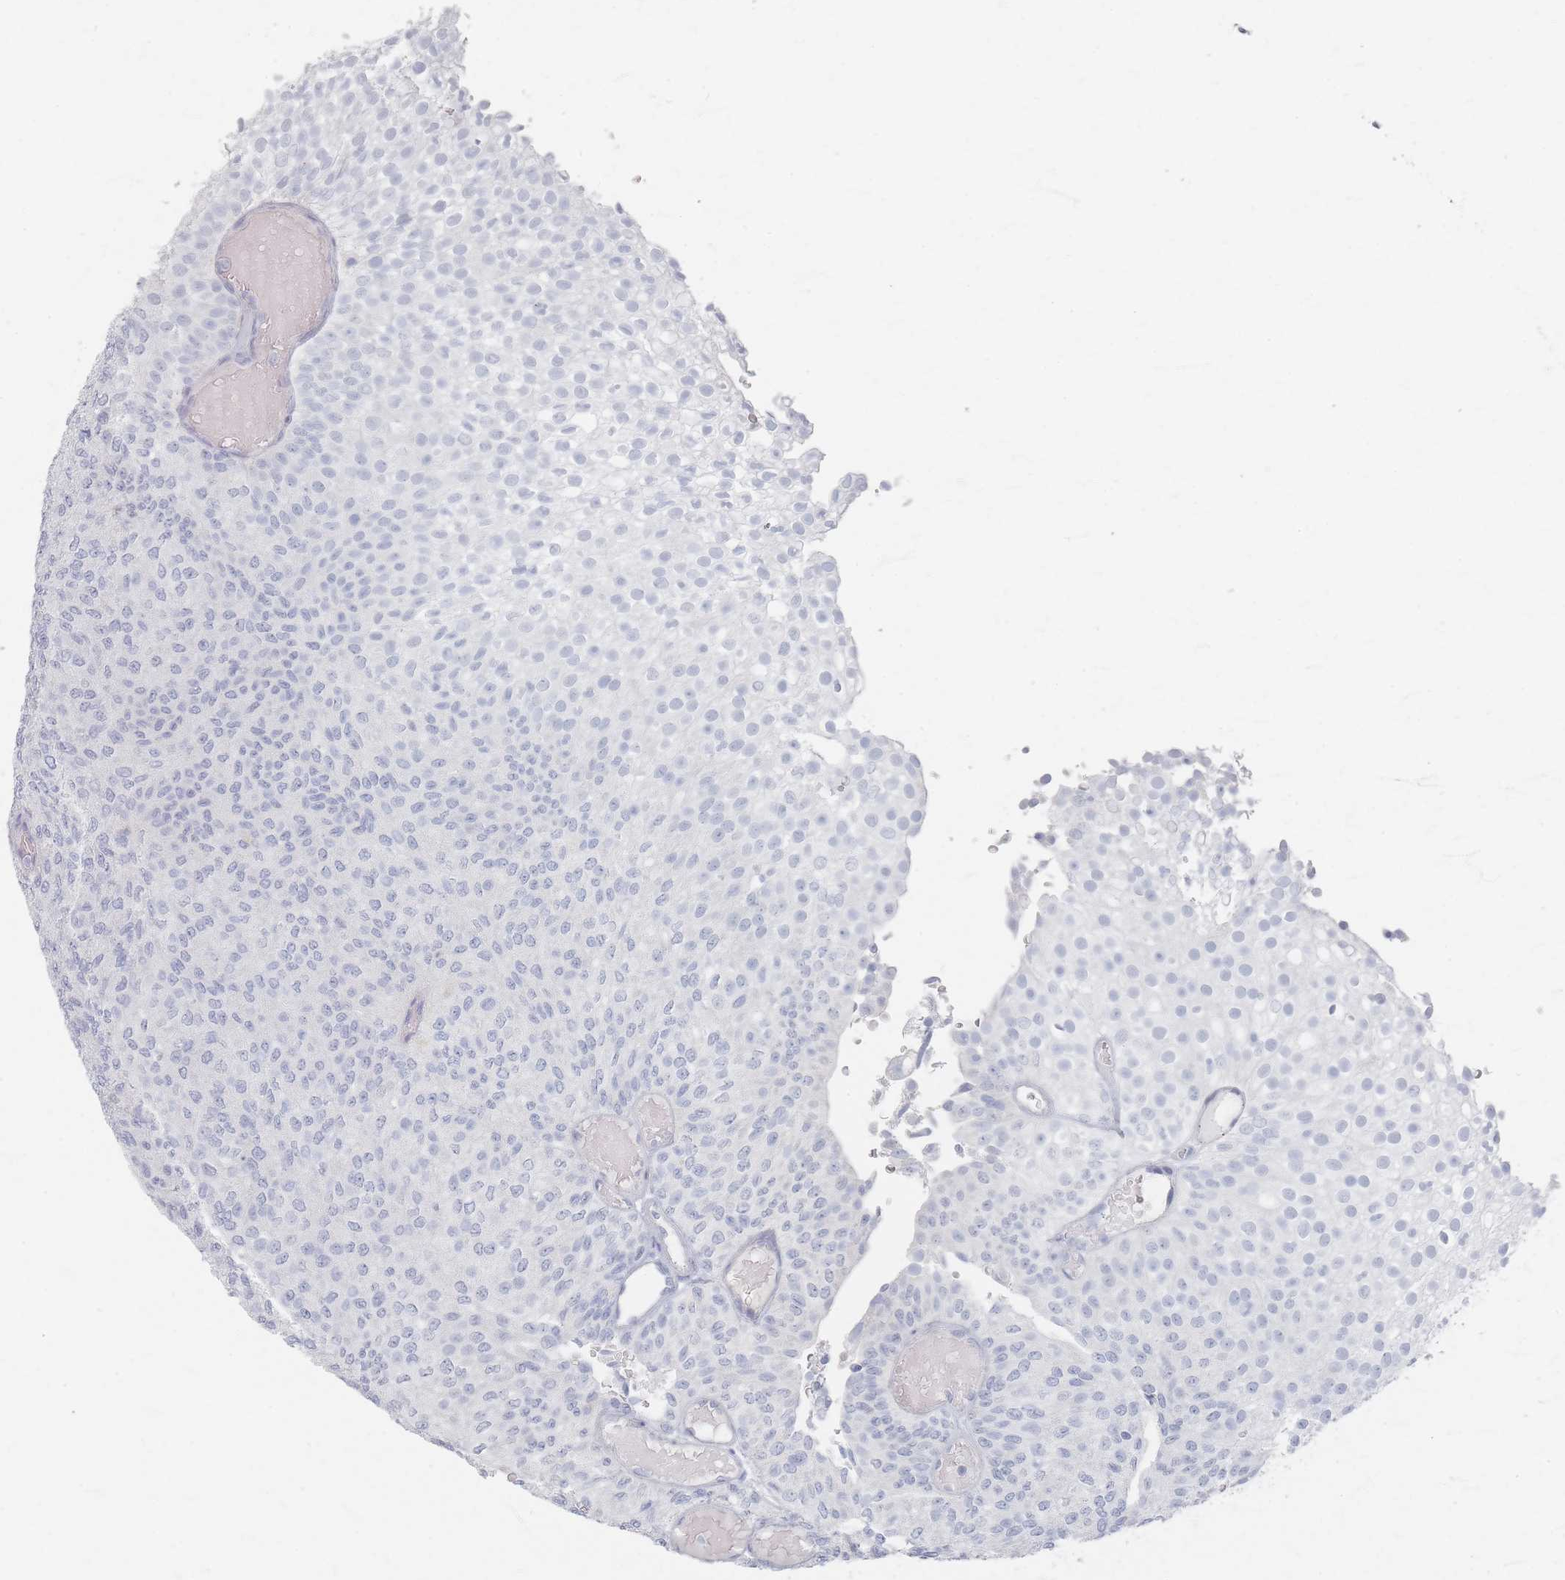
{"staining": {"intensity": "negative", "quantity": "none", "location": "none"}, "tissue": "urothelial cancer", "cell_type": "Tumor cells", "image_type": "cancer", "snomed": [{"axis": "morphology", "description": "Urothelial carcinoma, Low grade"}, {"axis": "topography", "description": "Urinary bladder"}], "caption": "Image shows no significant protein positivity in tumor cells of urothelial carcinoma (low-grade).", "gene": "SLC2A11", "patient": {"sex": "male", "age": 78}}